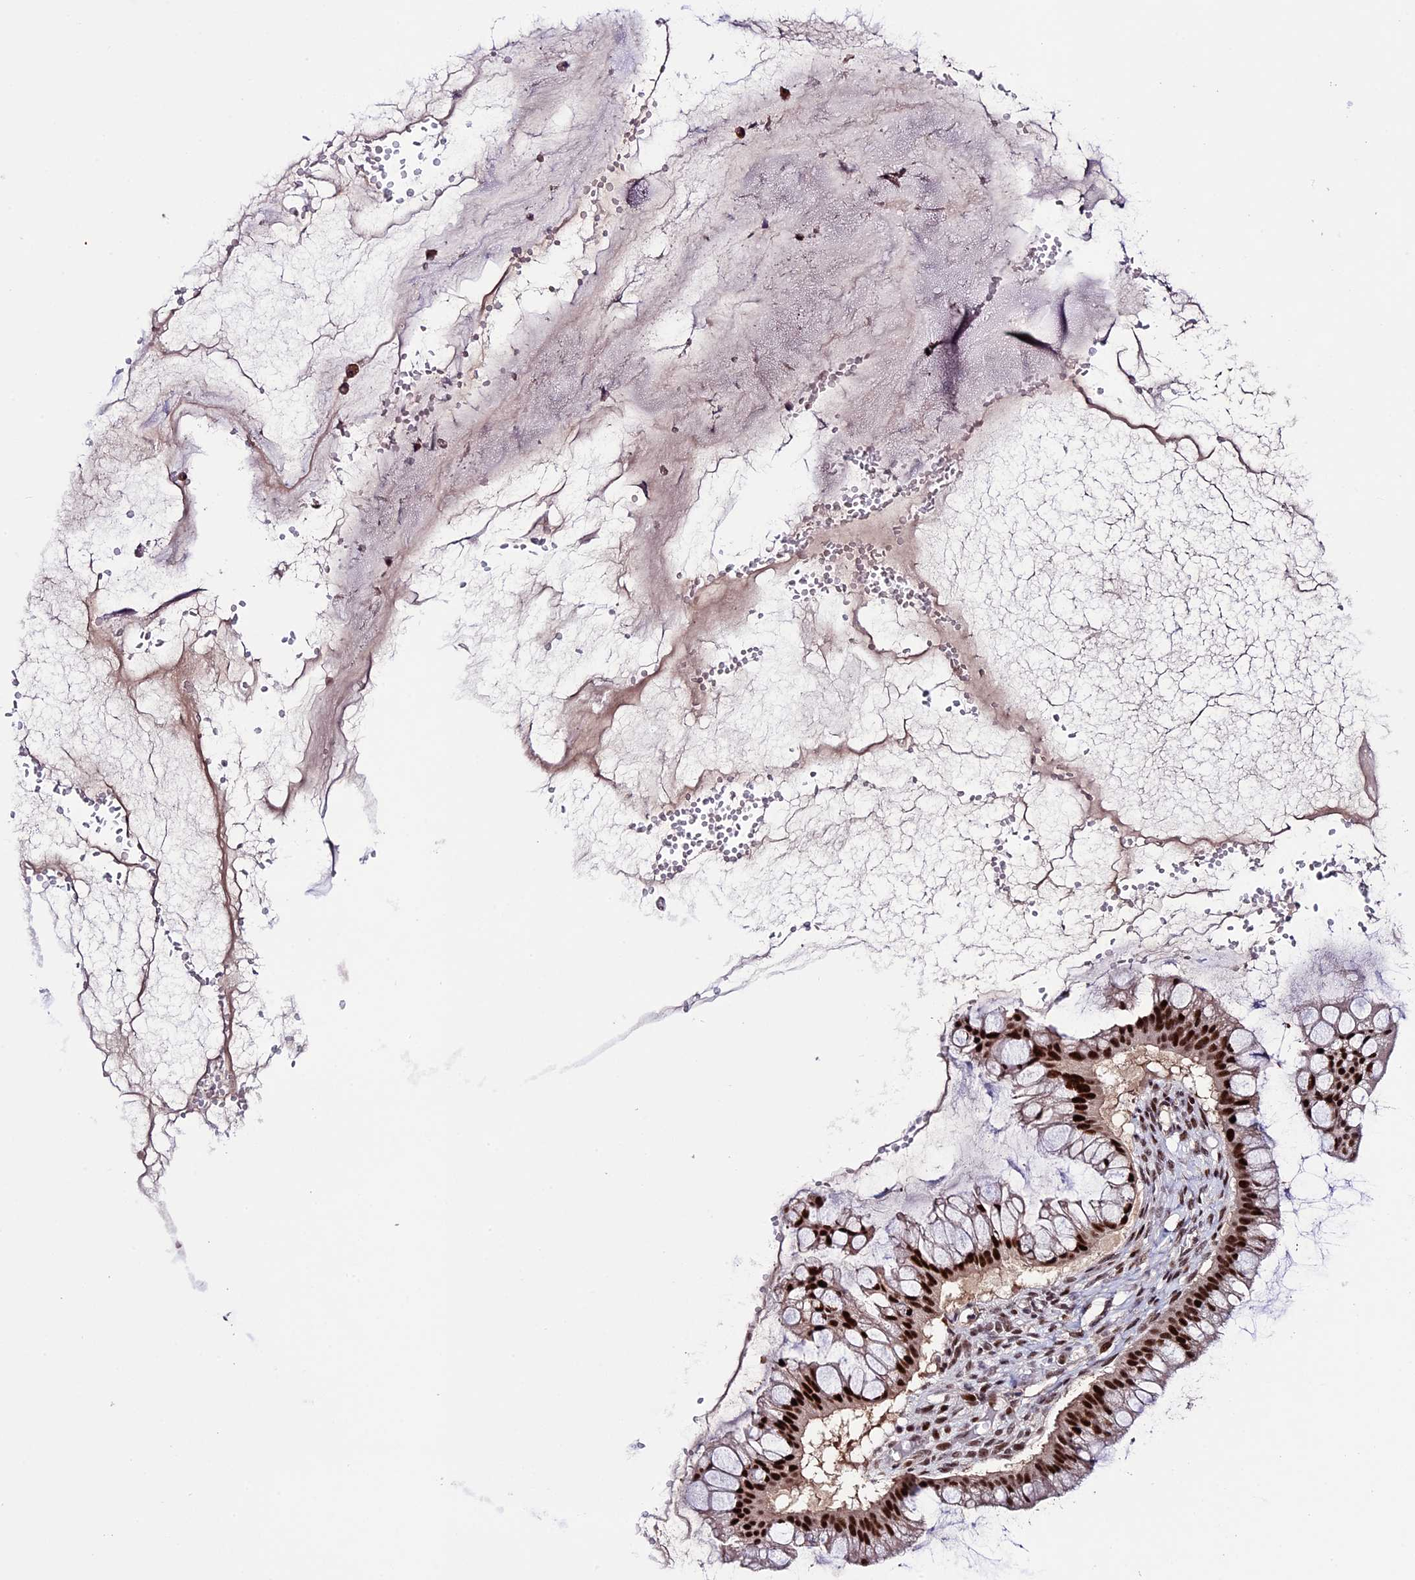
{"staining": {"intensity": "strong", "quantity": ">75%", "location": "nuclear"}, "tissue": "ovarian cancer", "cell_type": "Tumor cells", "image_type": "cancer", "snomed": [{"axis": "morphology", "description": "Cystadenocarcinoma, mucinous, NOS"}, {"axis": "topography", "description": "Ovary"}], "caption": "Mucinous cystadenocarcinoma (ovarian) was stained to show a protein in brown. There is high levels of strong nuclear positivity in about >75% of tumor cells. (brown staining indicates protein expression, while blue staining denotes nuclei).", "gene": "TCP11L2", "patient": {"sex": "female", "age": 73}}